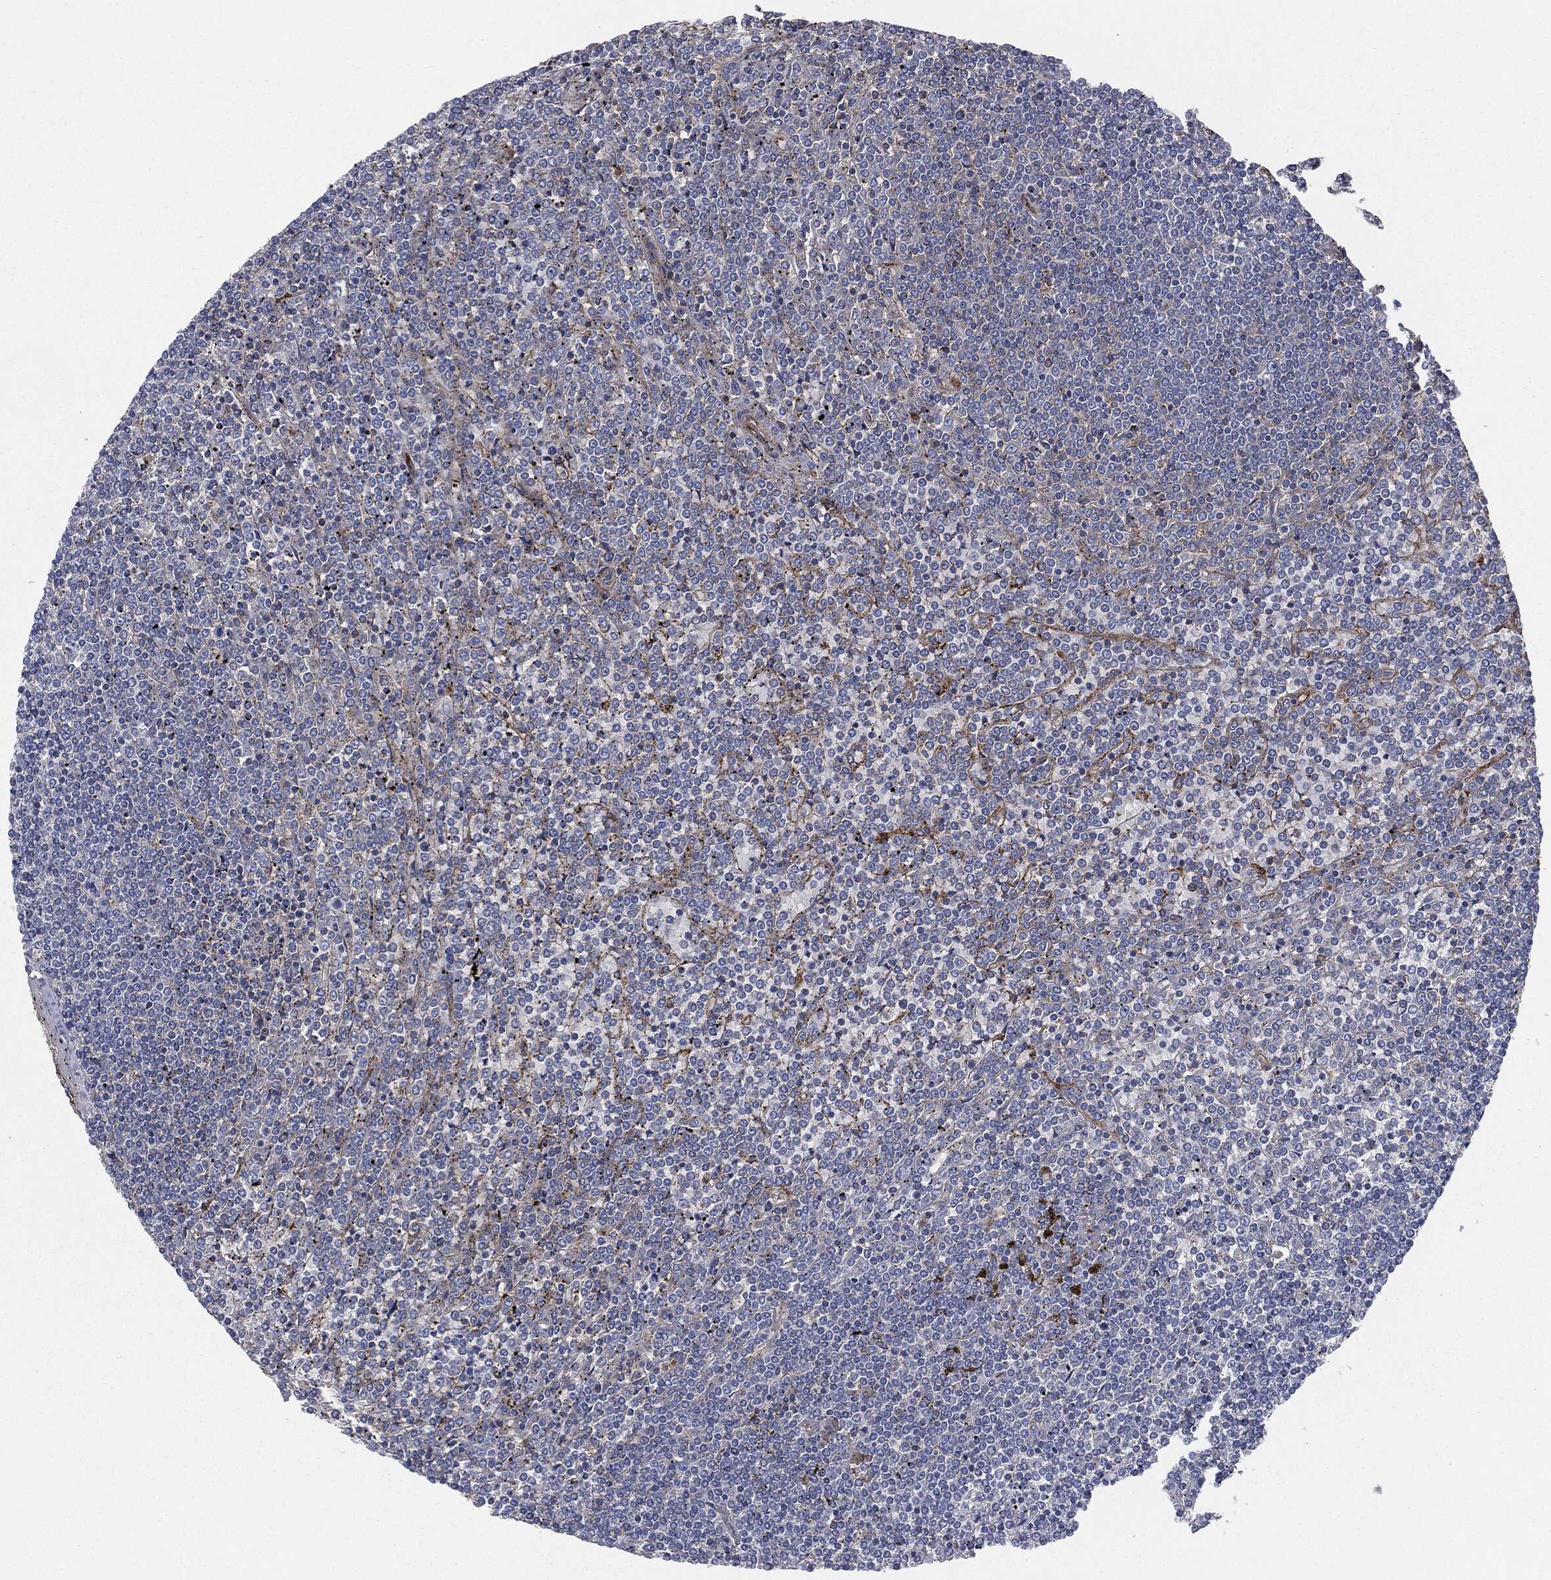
{"staining": {"intensity": "negative", "quantity": "none", "location": "none"}, "tissue": "lymphoma", "cell_type": "Tumor cells", "image_type": "cancer", "snomed": [{"axis": "morphology", "description": "Malignant lymphoma, non-Hodgkin's type, Low grade"}, {"axis": "topography", "description": "Spleen"}], "caption": "IHC photomicrograph of human lymphoma stained for a protein (brown), which reveals no expression in tumor cells.", "gene": "APOB", "patient": {"sex": "female", "age": 19}}